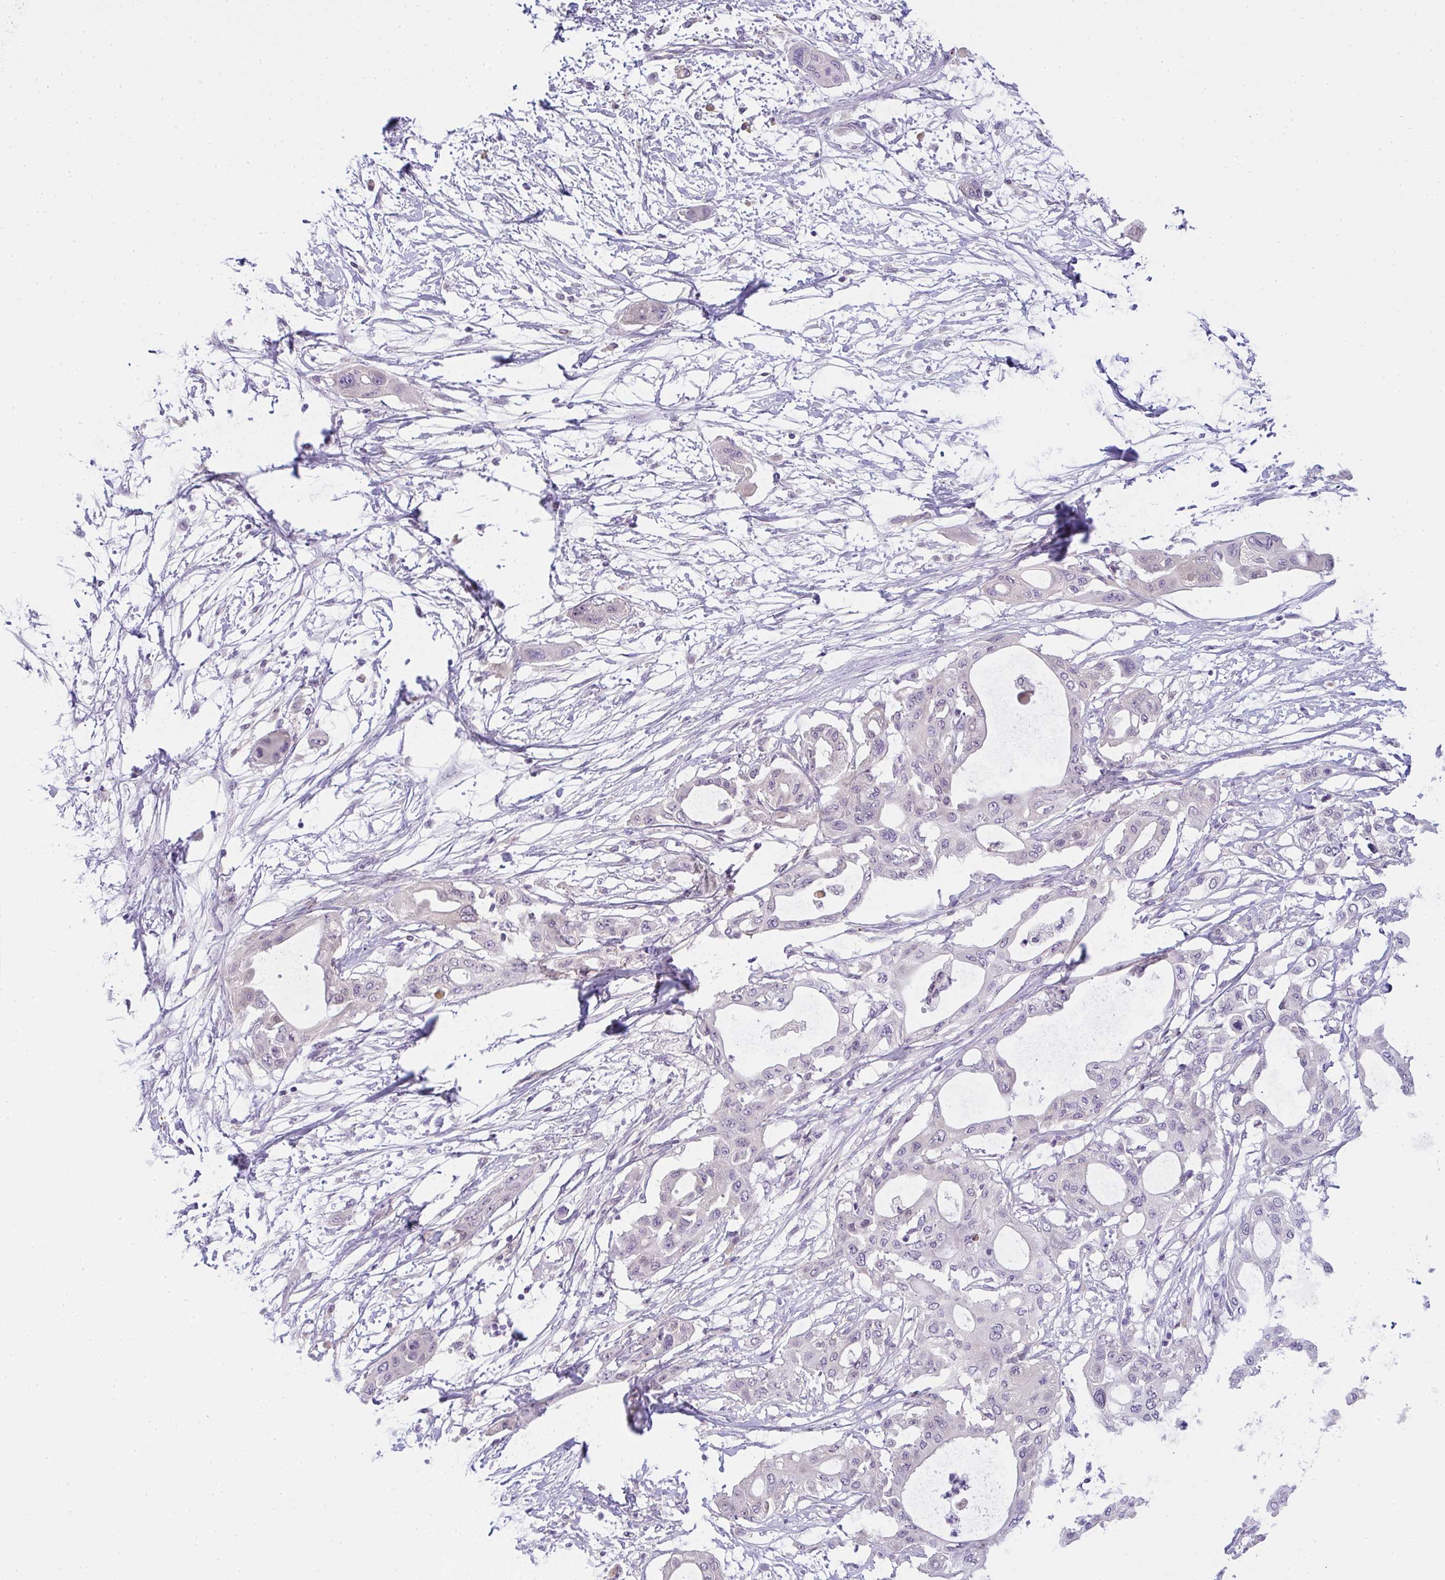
{"staining": {"intensity": "negative", "quantity": "none", "location": "none"}, "tissue": "pancreatic cancer", "cell_type": "Tumor cells", "image_type": "cancer", "snomed": [{"axis": "morphology", "description": "Adenocarcinoma, NOS"}, {"axis": "topography", "description": "Pancreas"}], "caption": "High power microscopy photomicrograph of an immunohistochemistry (IHC) photomicrograph of pancreatic adenocarcinoma, revealing no significant positivity in tumor cells.", "gene": "COX7B", "patient": {"sex": "male", "age": 68}}